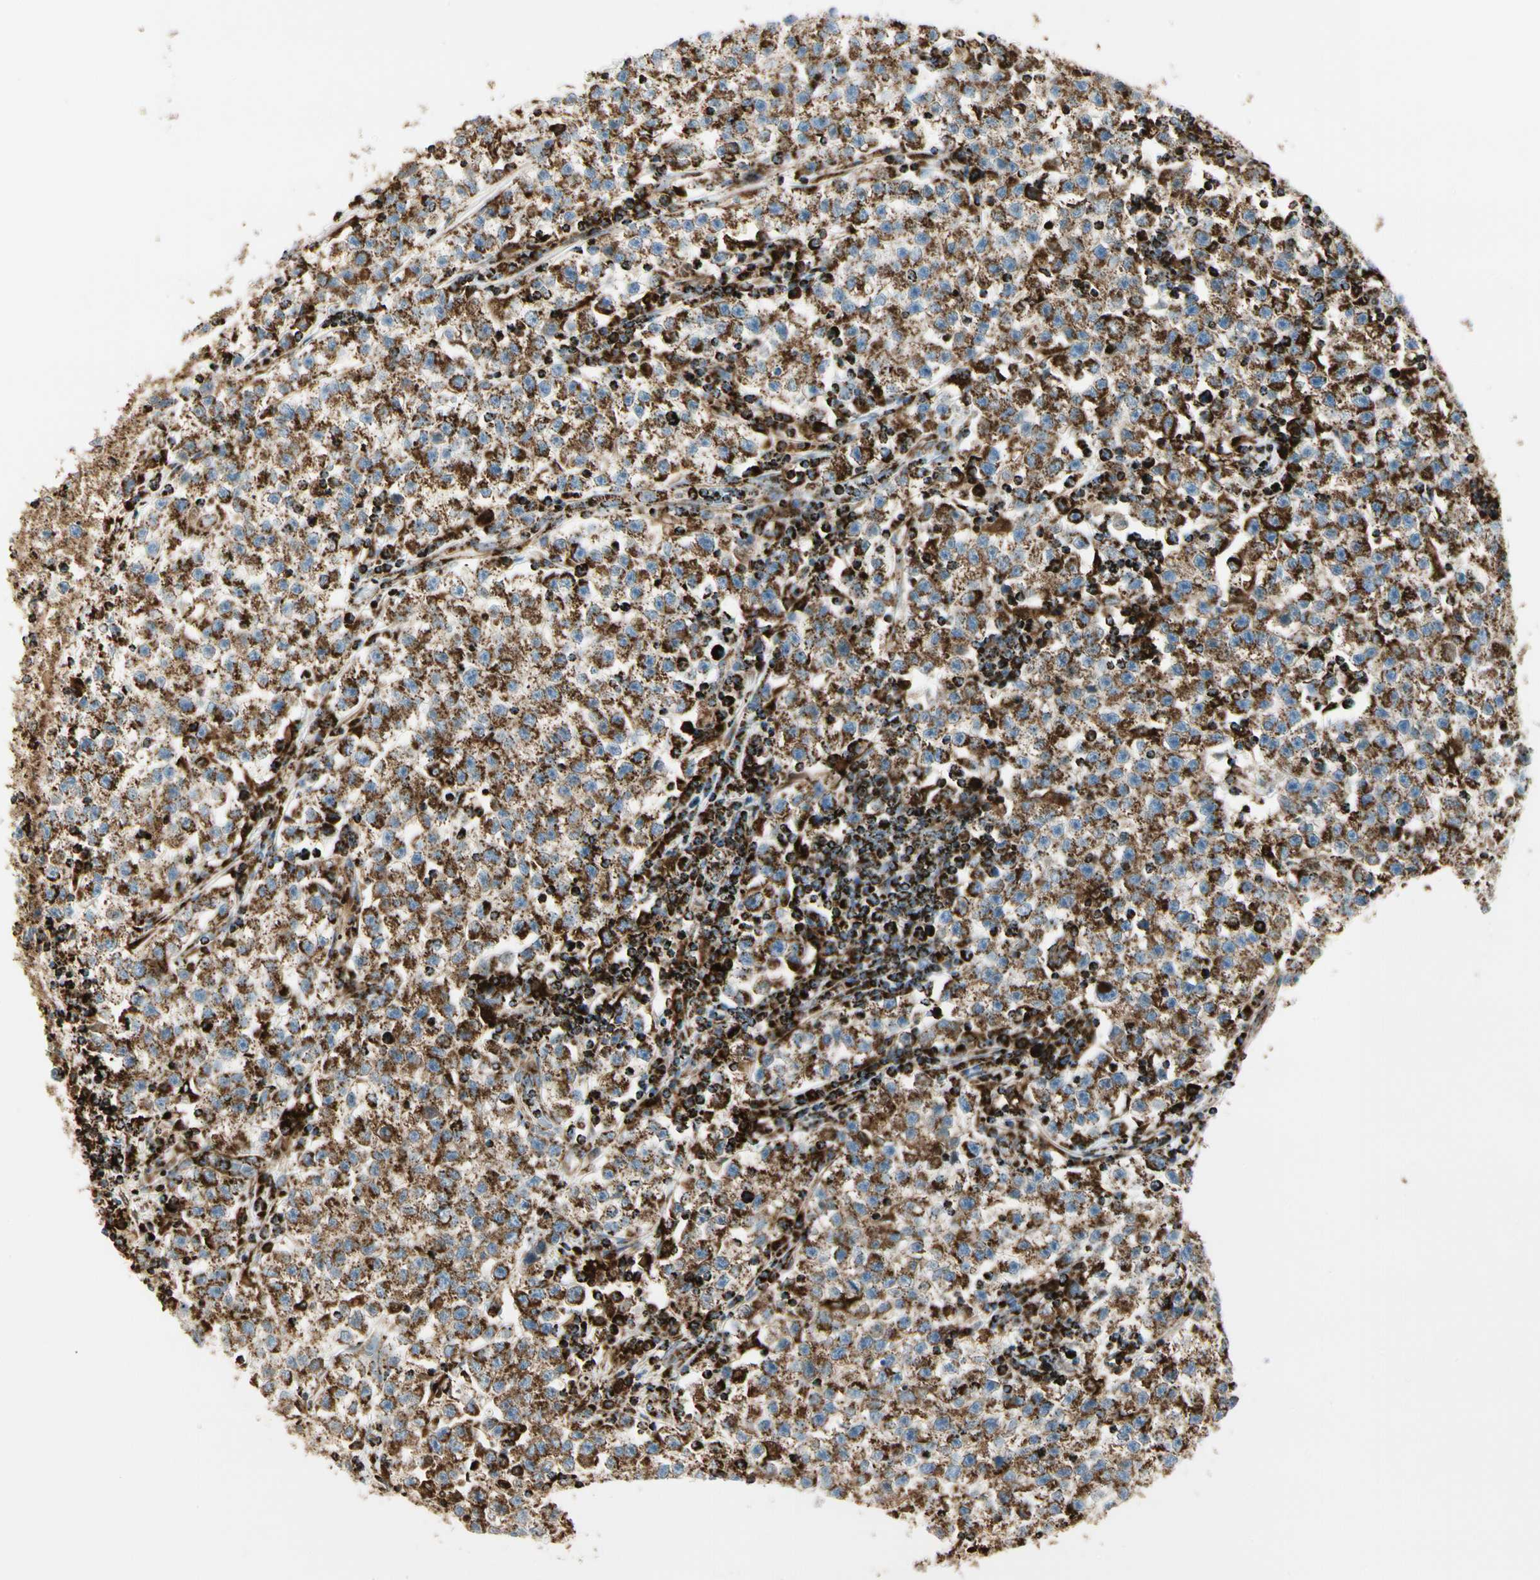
{"staining": {"intensity": "strong", "quantity": ">75%", "location": "cytoplasmic/membranous"}, "tissue": "testis cancer", "cell_type": "Tumor cells", "image_type": "cancer", "snomed": [{"axis": "morphology", "description": "Seminoma, NOS"}, {"axis": "topography", "description": "Testis"}], "caption": "Testis cancer (seminoma) tissue displays strong cytoplasmic/membranous staining in about >75% of tumor cells, visualized by immunohistochemistry. (DAB = brown stain, brightfield microscopy at high magnification).", "gene": "ME2", "patient": {"sex": "male", "age": 22}}